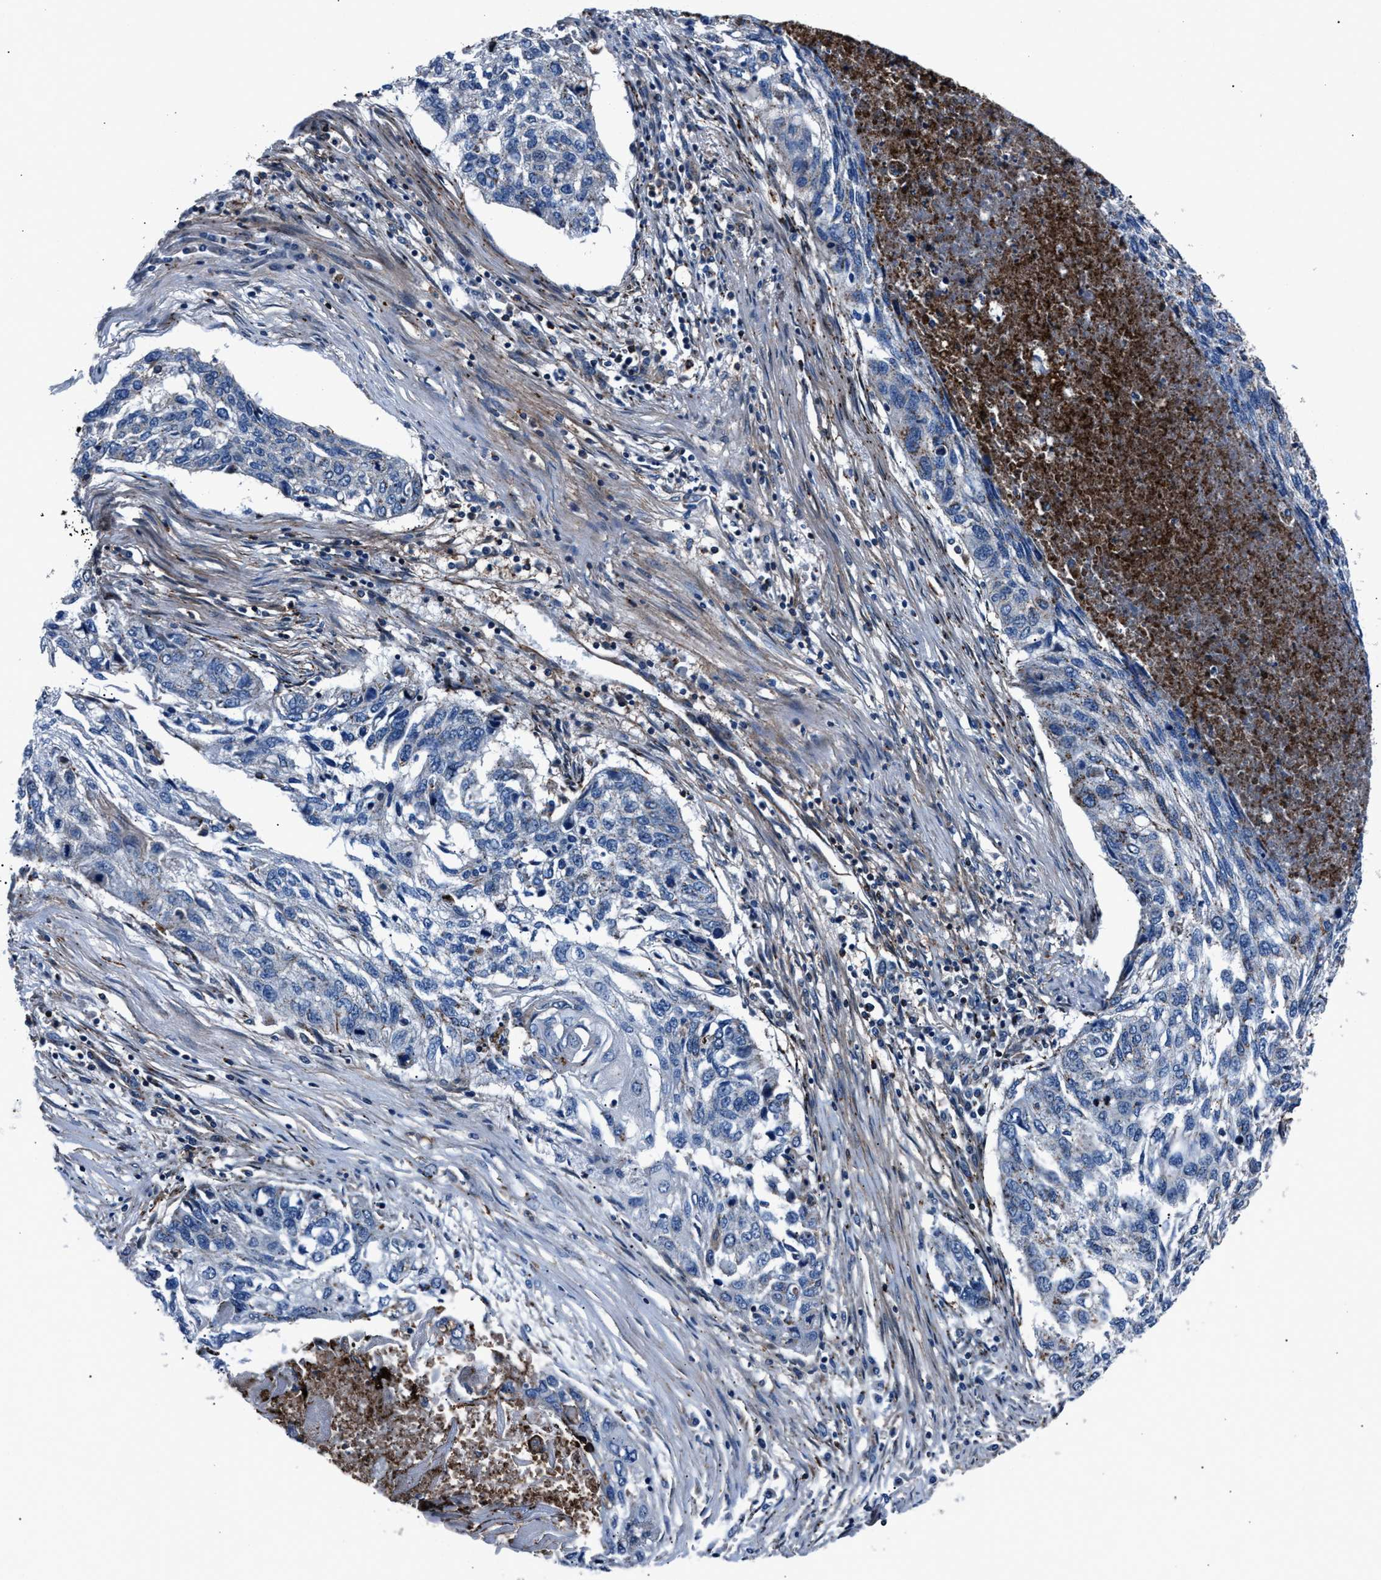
{"staining": {"intensity": "negative", "quantity": "none", "location": "none"}, "tissue": "lung cancer", "cell_type": "Tumor cells", "image_type": "cancer", "snomed": [{"axis": "morphology", "description": "Squamous cell carcinoma, NOS"}, {"axis": "topography", "description": "Lung"}], "caption": "Image shows no protein staining in tumor cells of lung cancer (squamous cell carcinoma) tissue.", "gene": "MFSD11", "patient": {"sex": "female", "age": 63}}